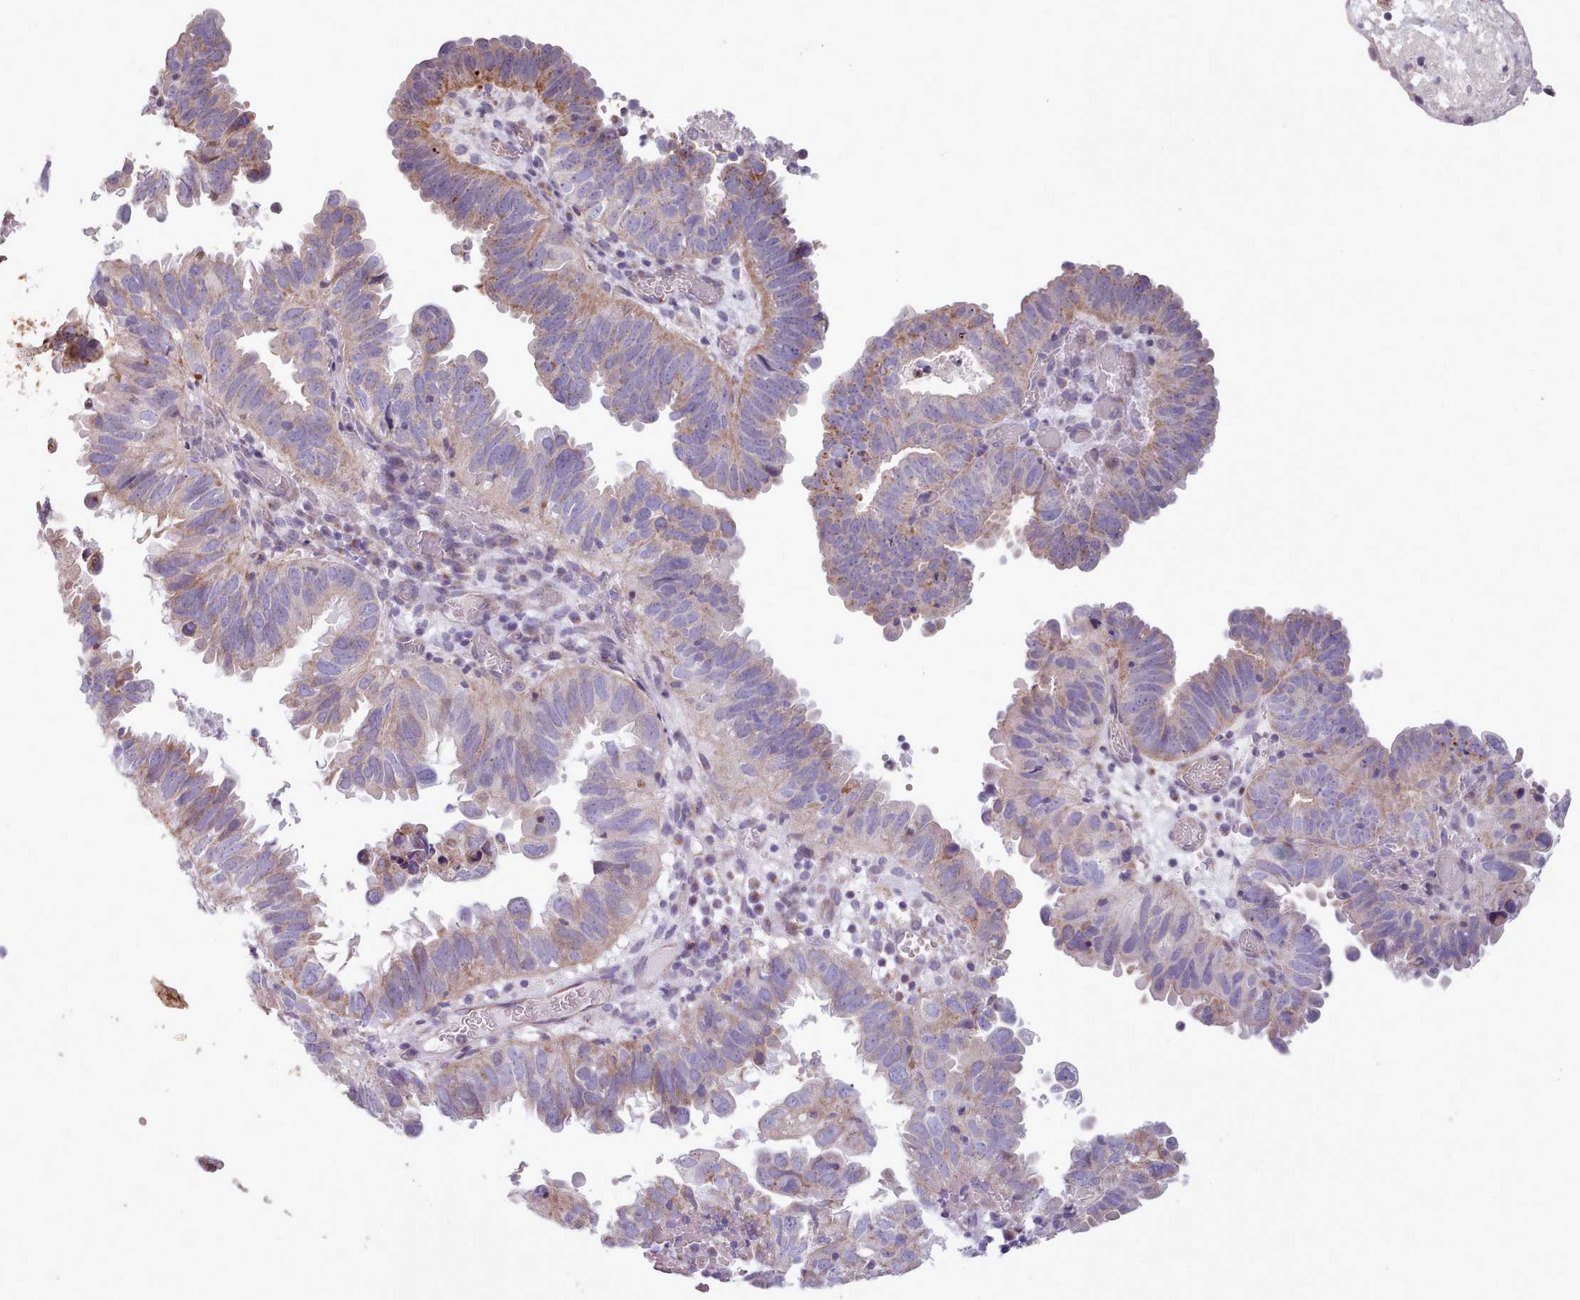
{"staining": {"intensity": "moderate", "quantity": "<25%", "location": "cytoplasmic/membranous"}, "tissue": "endometrial cancer", "cell_type": "Tumor cells", "image_type": "cancer", "snomed": [{"axis": "morphology", "description": "Adenocarcinoma, NOS"}, {"axis": "topography", "description": "Uterus"}], "caption": "IHC micrograph of neoplastic tissue: human endometrial adenocarcinoma stained using immunohistochemistry (IHC) exhibits low levels of moderate protein expression localized specifically in the cytoplasmic/membranous of tumor cells, appearing as a cytoplasmic/membranous brown color.", "gene": "SLC52A3", "patient": {"sex": "female", "age": 77}}